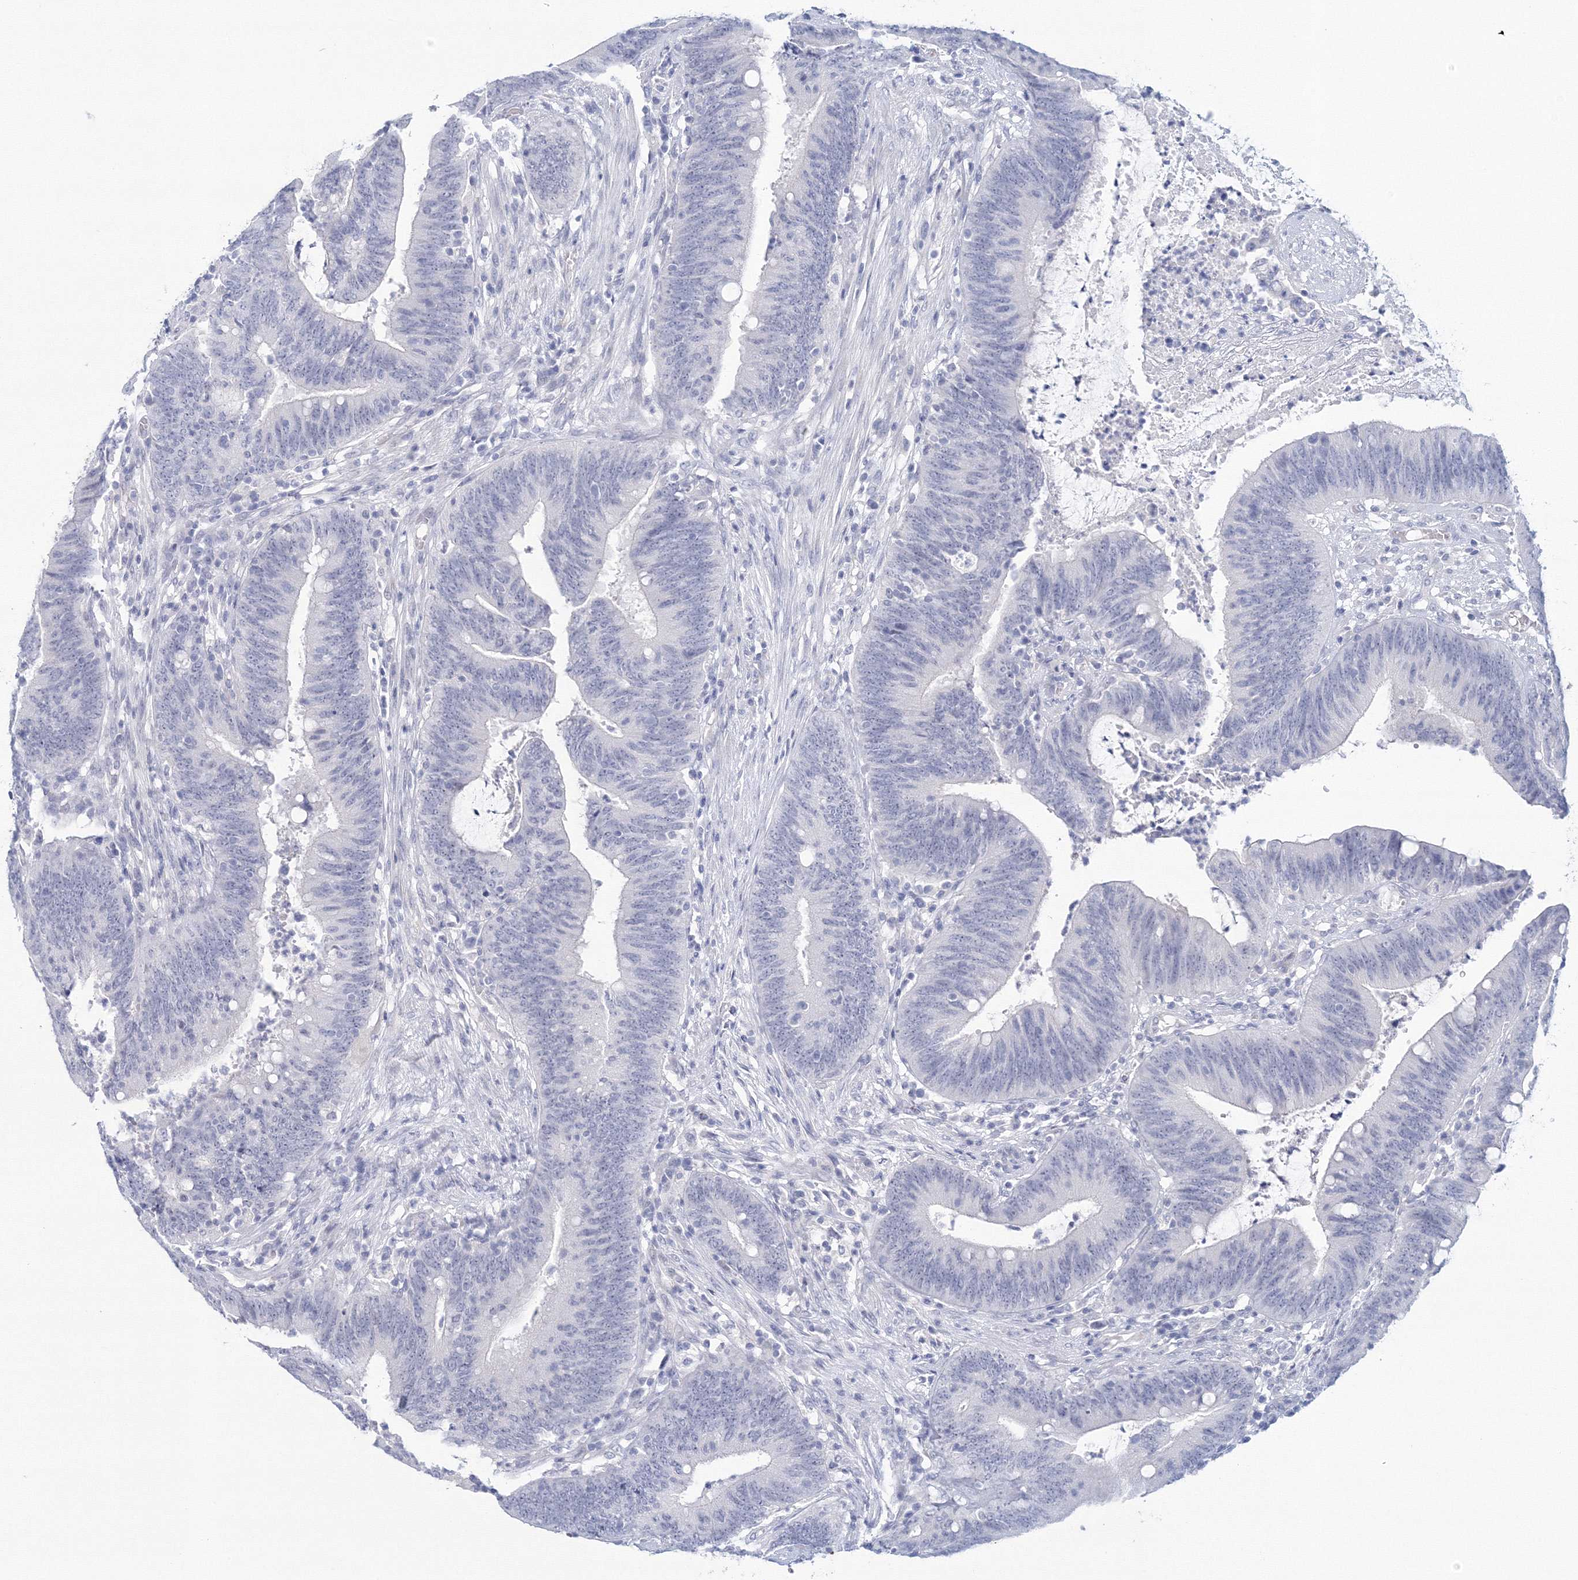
{"staining": {"intensity": "negative", "quantity": "none", "location": "none"}, "tissue": "colorectal cancer", "cell_type": "Tumor cells", "image_type": "cancer", "snomed": [{"axis": "morphology", "description": "Adenocarcinoma, NOS"}, {"axis": "topography", "description": "Rectum"}], "caption": "IHC micrograph of human adenocarcinoma (colorectal) stained for a protein (brown), which displays no expression in tumor cells.", "gene": "VSIG1", "patient": {"sex": "female", "age": 66}}